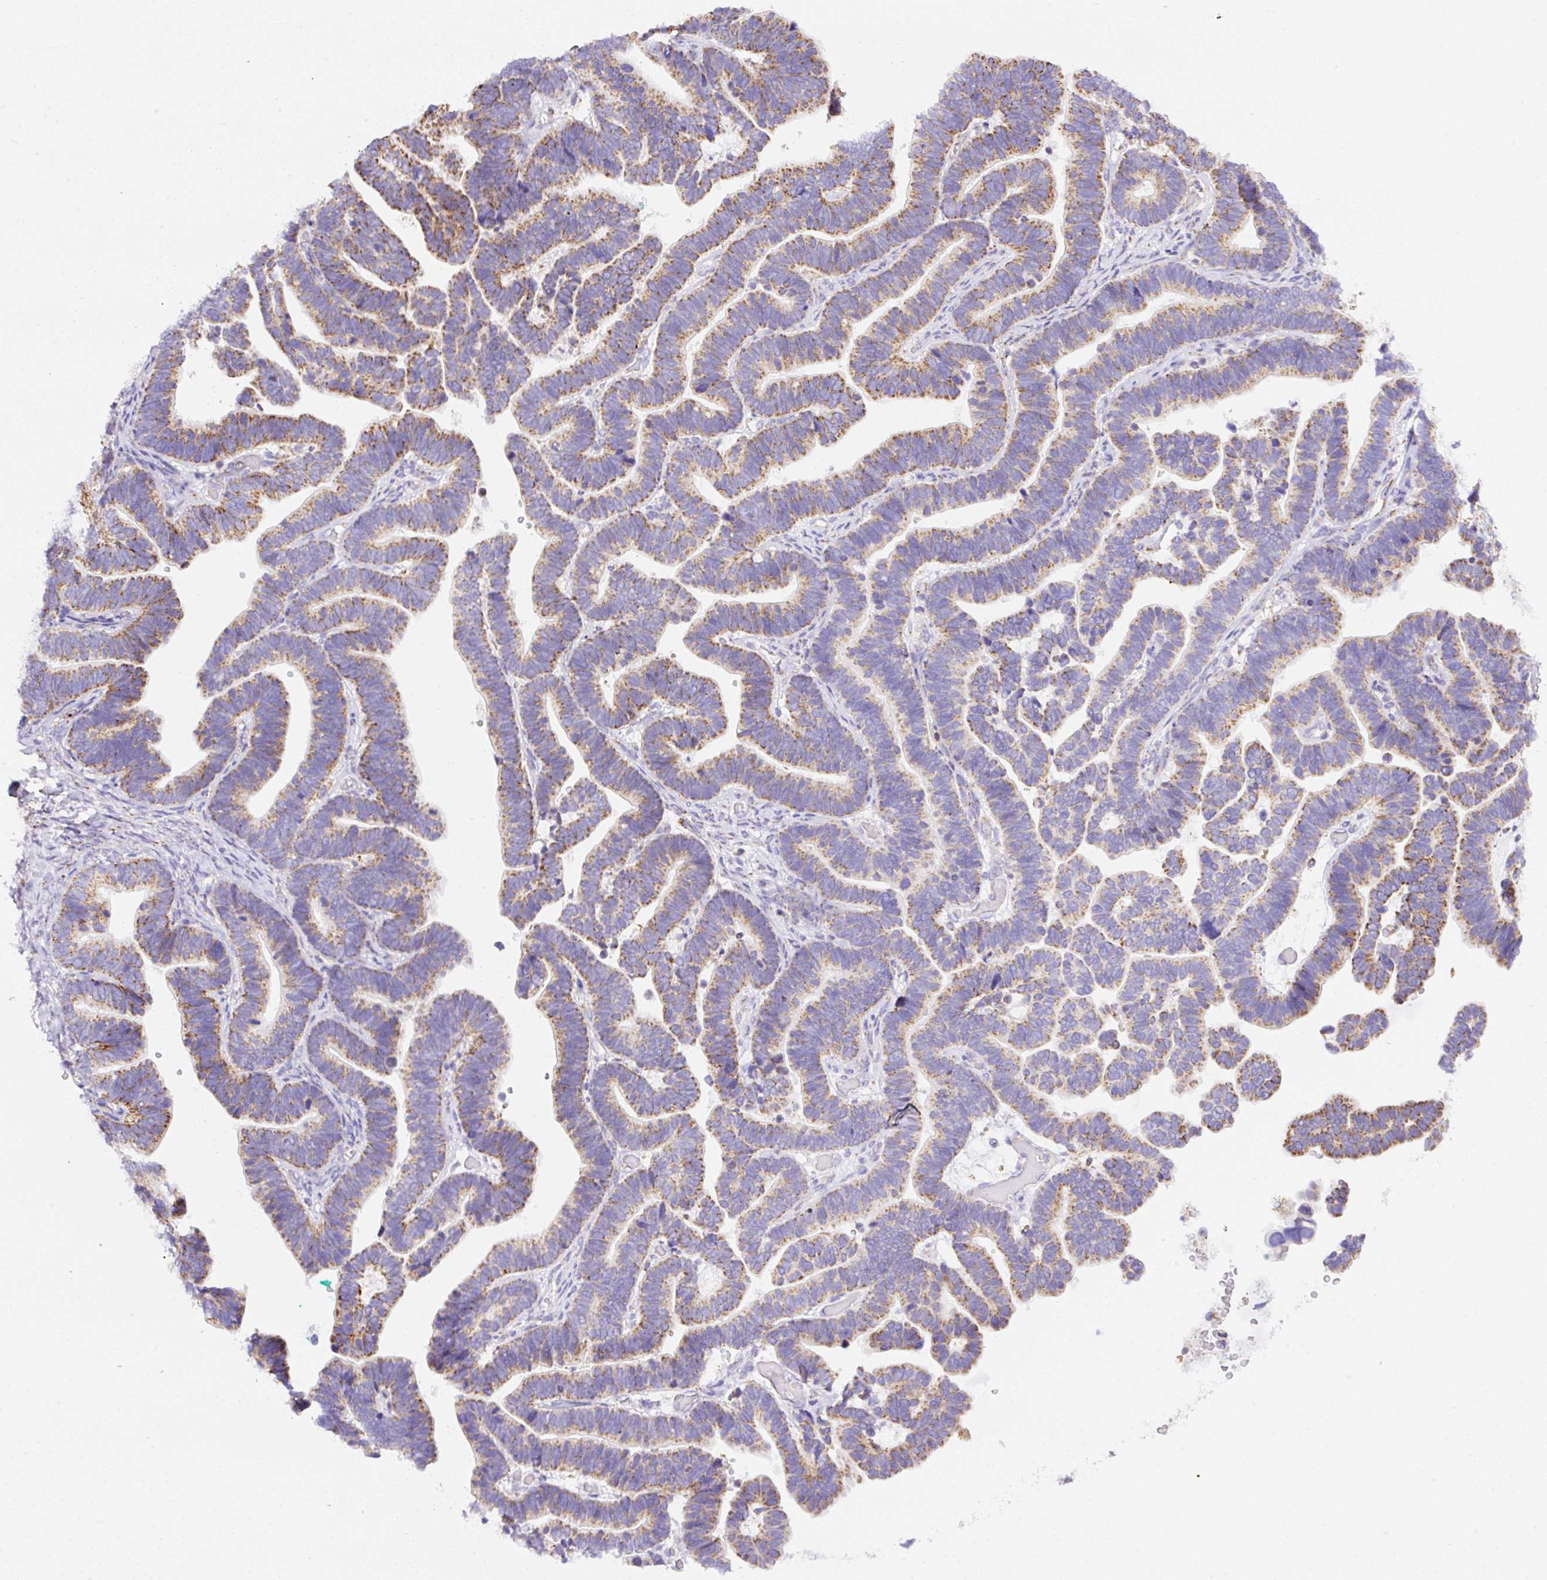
{"staining": {"intensity": "weak", "quantity": "25%-75%", "location": "cytoplasmic/membranous"}, "tissue": "ovarian cancer", "cell_type": "Tumor cells", "image_type": "cancer", "snomed": [{"axis": "morphology", "description": "Cystadenocarcinoma, serous, NOS"}, {"axis": "topography", "description": "Ovary"}], "caption": "Ovarian cancer stained with a protein marker reveals weak staining in tumor cells.", "gene": "NF1", "patient": {"sex": "female", "age": 56}}